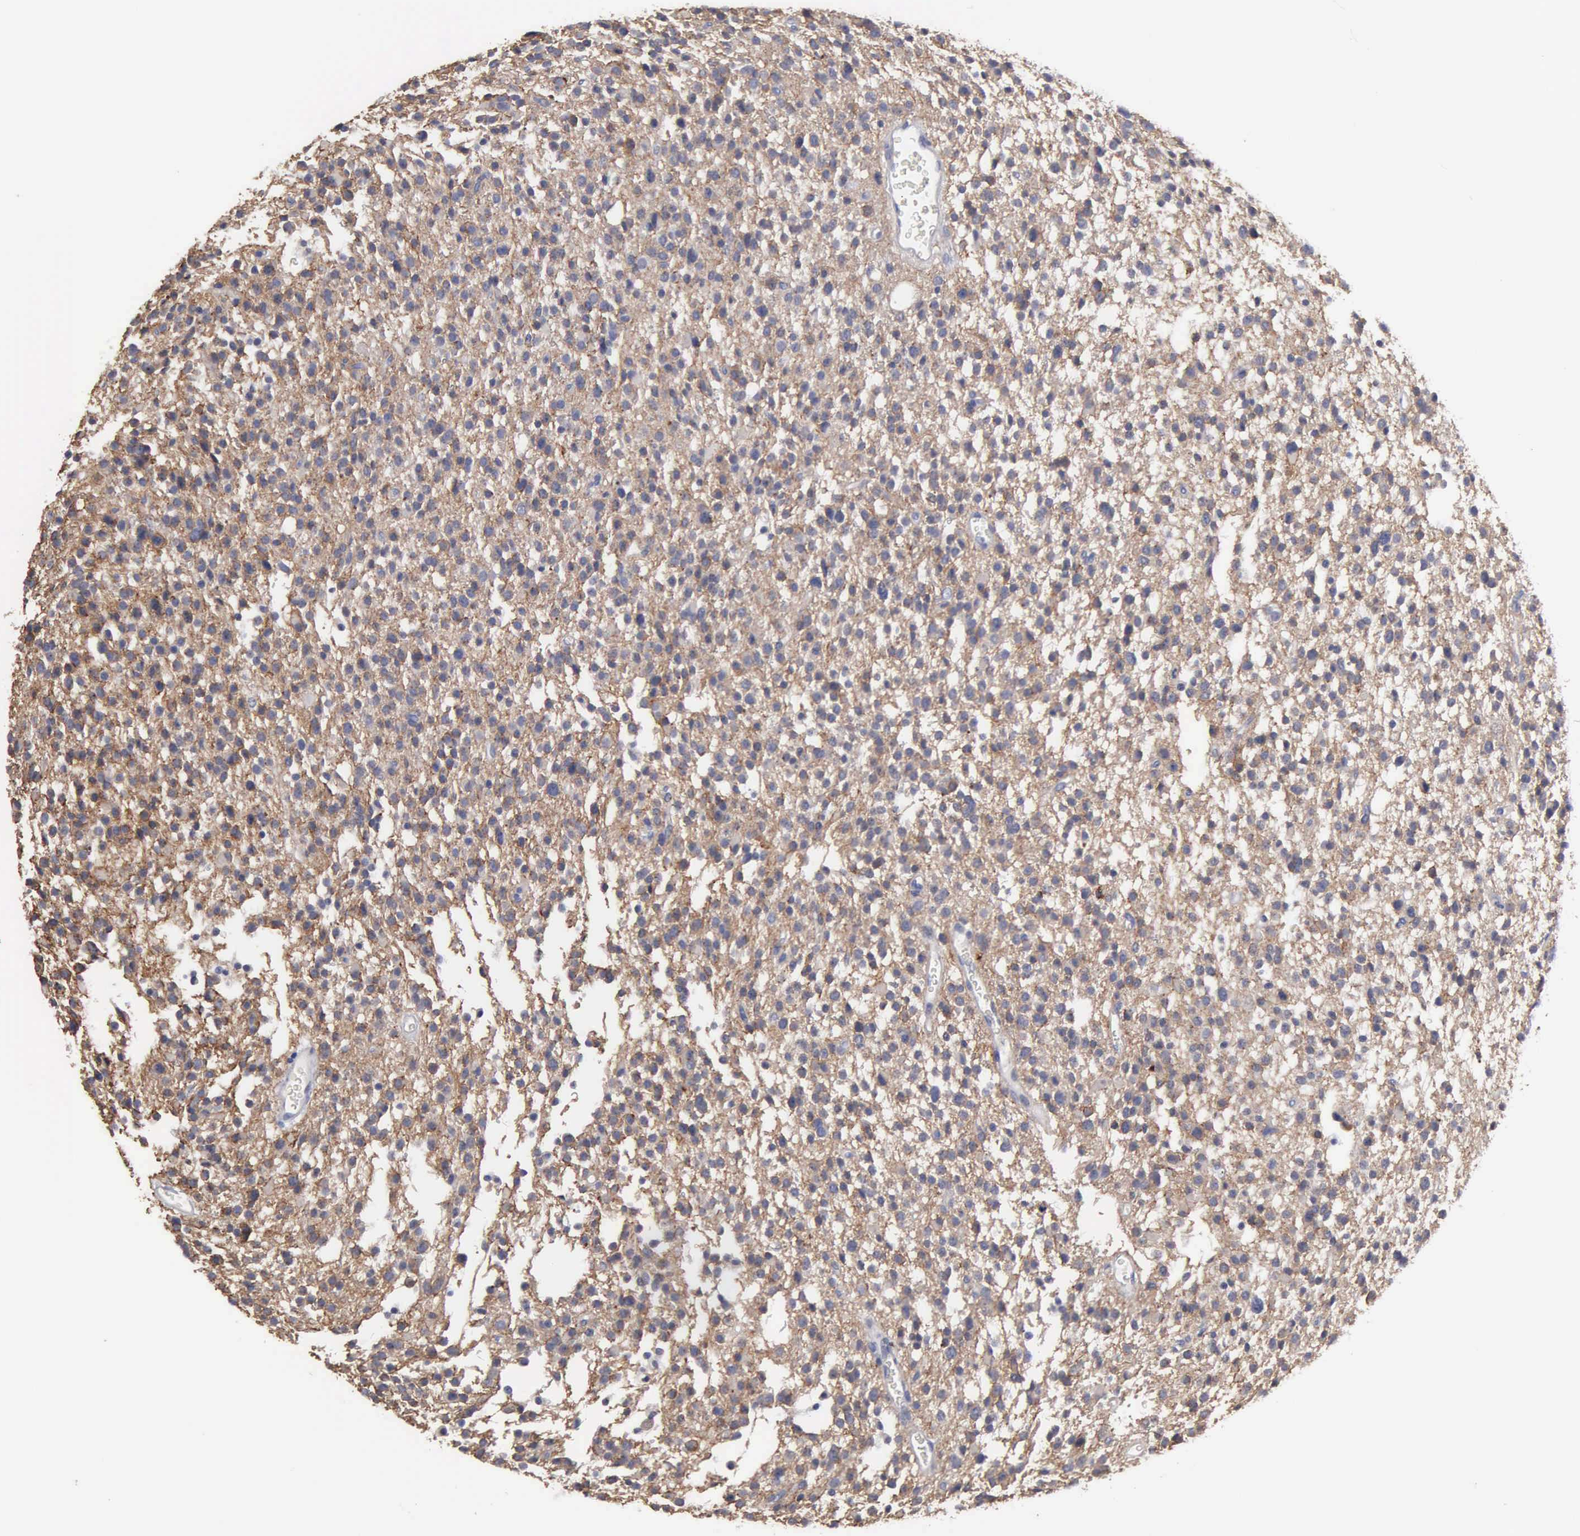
{"staining": {"intensity": "moderate", "quantity": ">75%", "location": "cytoplasmic/membranous"}, "tissue": "glioma", "cell_type": "Tumor cells", "image_type": "cancer", "snomed": [{"axis": "morphology", "description": "Glioma, malignant, Low grade"}, {"axis": "topography", "description": "Brain"}], "caption": "The immunohistochemical stain labels moderate cytoplasmic/membranous staining in tumor cells of glioma tissue.", "gene": "RDX", "patient": {"sex": "female", "age": 36}}